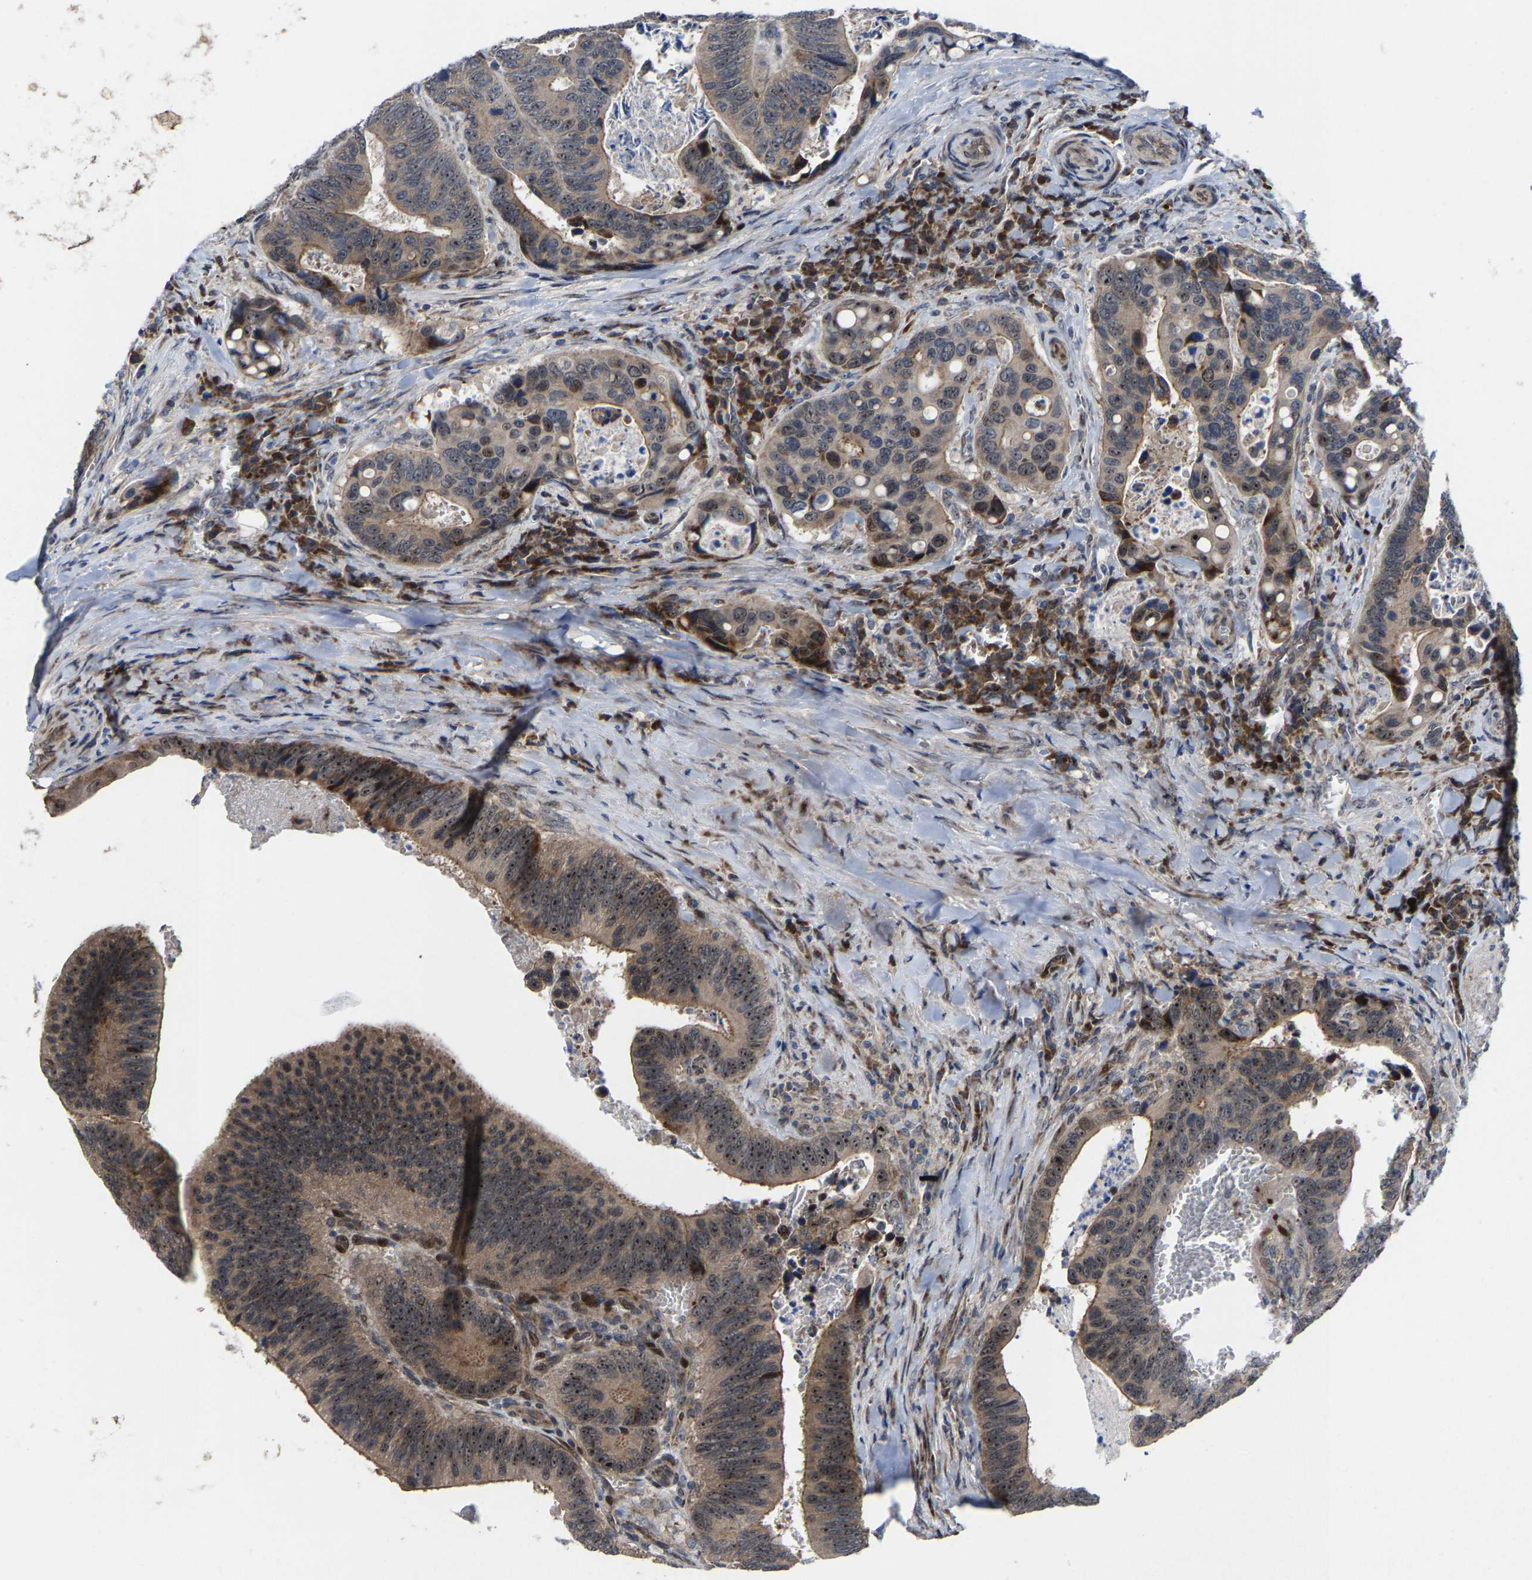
{"staining": {"intensity": "moderate", "quantity": ">75%", "location": "cytoplasmic/membranous,nuclear"}, "tissue": "colorectal cancer", "cell_type": "Tumor cells", "image_type": "cancer", "snomed": [{"axis": "morphology", "description": "Inflammation, NOS"}, {"axis": "morphology", "description": "Adenocarcinoma, NOS"}, {"axis": "topography", "description": "Colon"}], "caption": "Protein staining of colorectal adenocarcinoma tissue shows moderate cytoplasmic/membranous and nuclear expression in approximately >75% of tumor cells.", "gene": "HAUS6", "patient": {"sex": "male", "age": 72}}